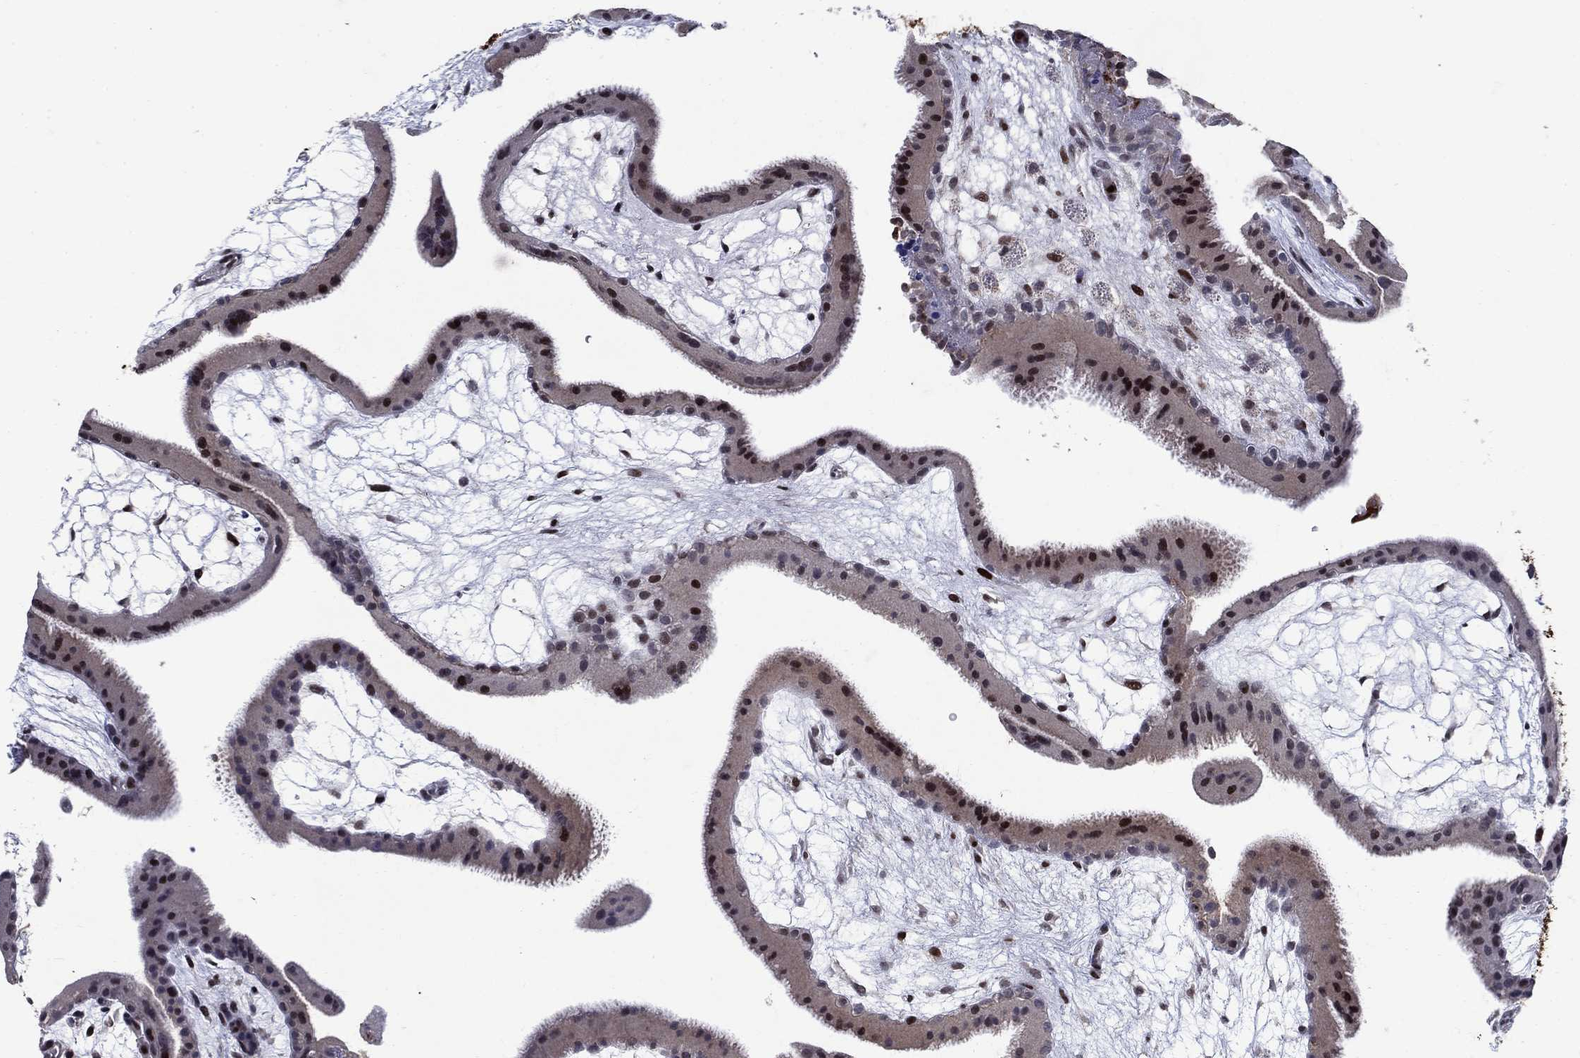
{"staining": {"intensity": "weak", "quantity": ">75%", "location": "cytoplasmic/membranous"}, "tissue": "placenta", "cell_type": "Decidual cells", "image_type": "normal", "snomed": [{"axis": "morphology", "description": "Normal tissue, NOS"}, {"axis": "topography", "description": "Placenta"}], "caption": "Immunohistochemistry (IHC) (DAB (3,3'-diaminobenzidine)) staining of benign human placenta demonstrates weak cytoplasmic/membranous protein positivity in approximately >75% of decidual cells.", "gene": "DHRS7", "patient": {"sex": "female", "age": 19}}